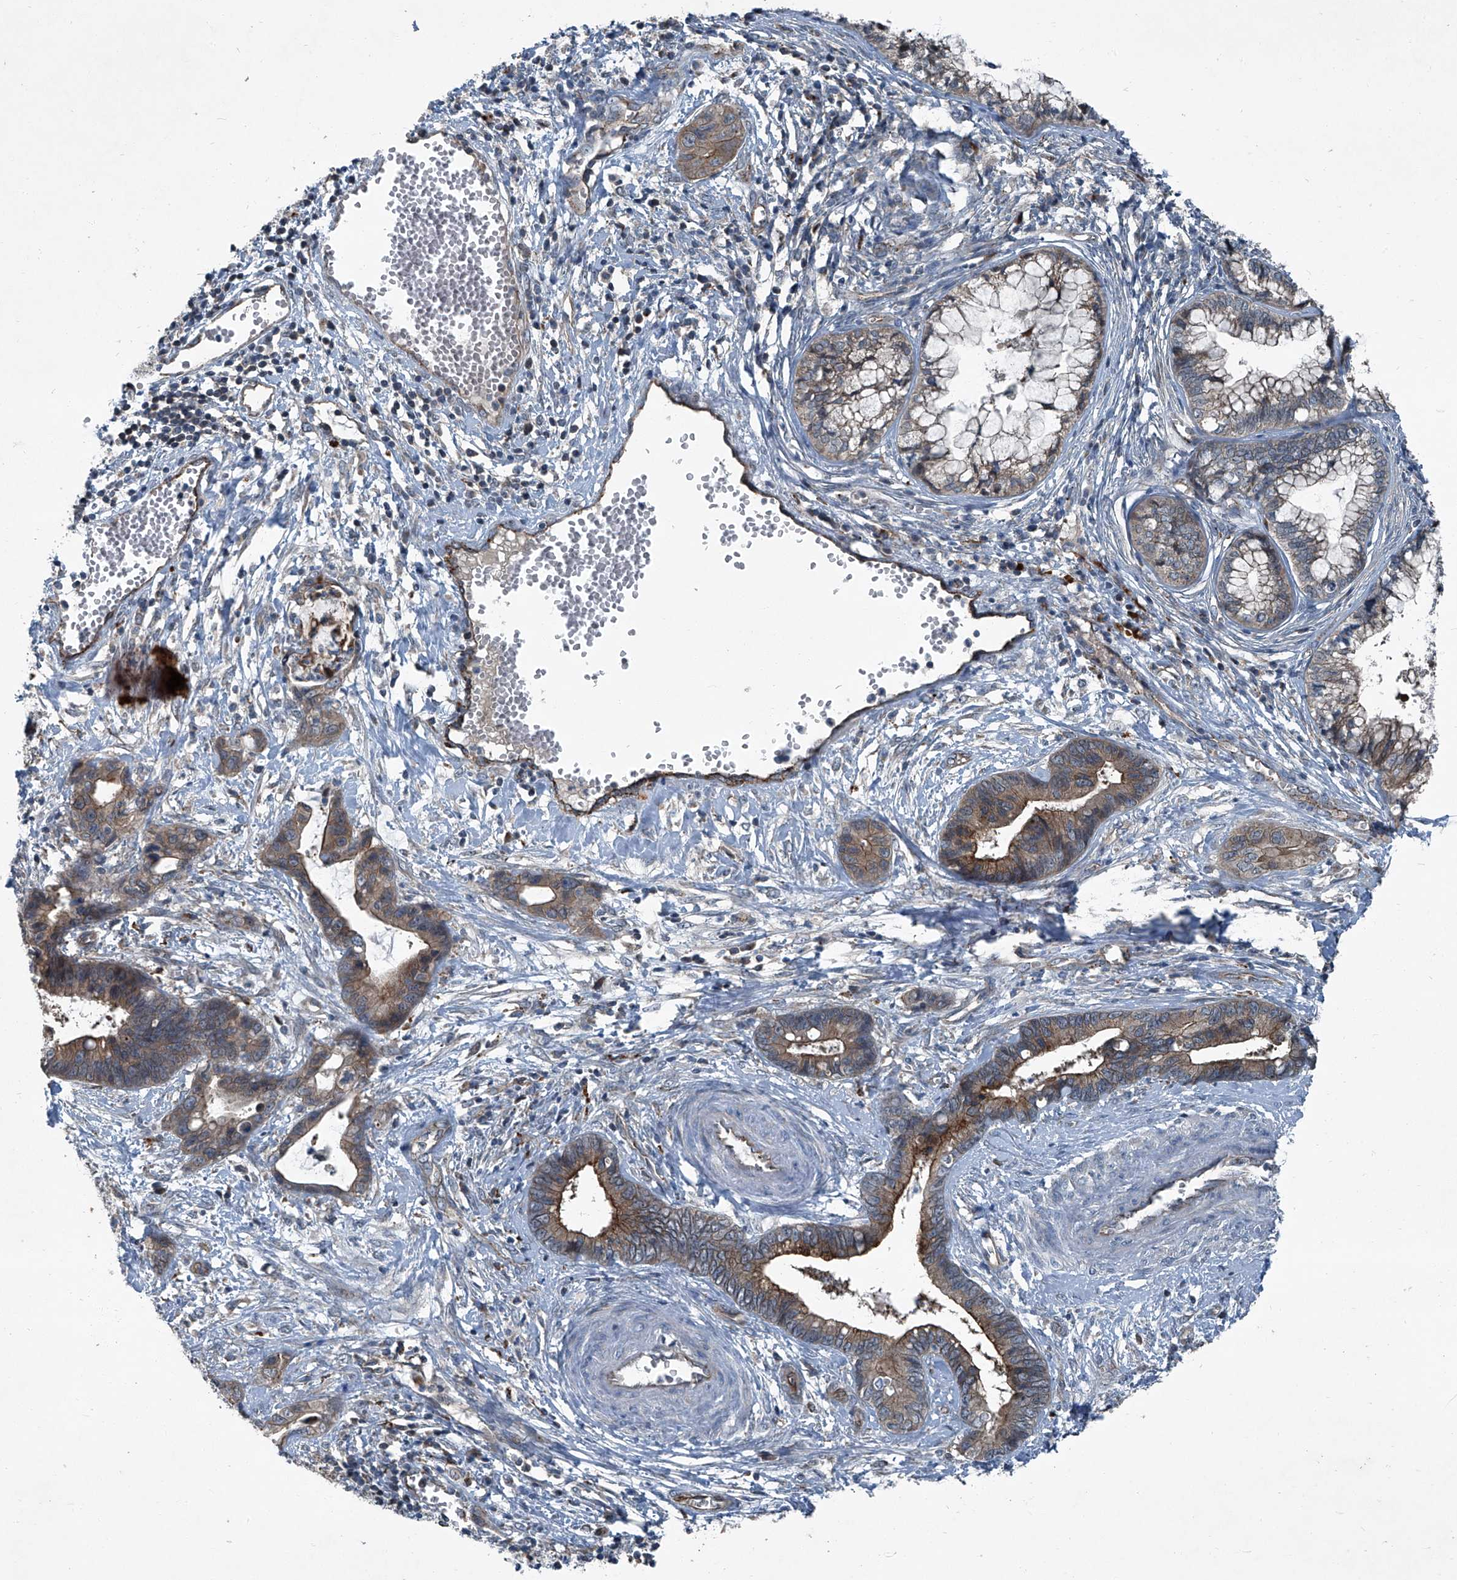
{"staining": {"intensity": "moderate", "quantity": ">75%", "location": "cytoplasmic/membranous"}, "tissue": "cervical cancer", "cell_type": "Tumor cells", "image_type": "cancer", "snomed": [{"axis": "morphology", "description": "Adenocarcinoma, NOS"}, {"axis": "topography", "description": "Cervix"}], "caption": "This is a micrograph of IHC staining of cervical cancer (adenocarcinoma), which shows moderate expression in the cytoplasmic/membranous of tumor cells.", "gene": "SENP2", "patient": {"sex": "female", "age": 44}}